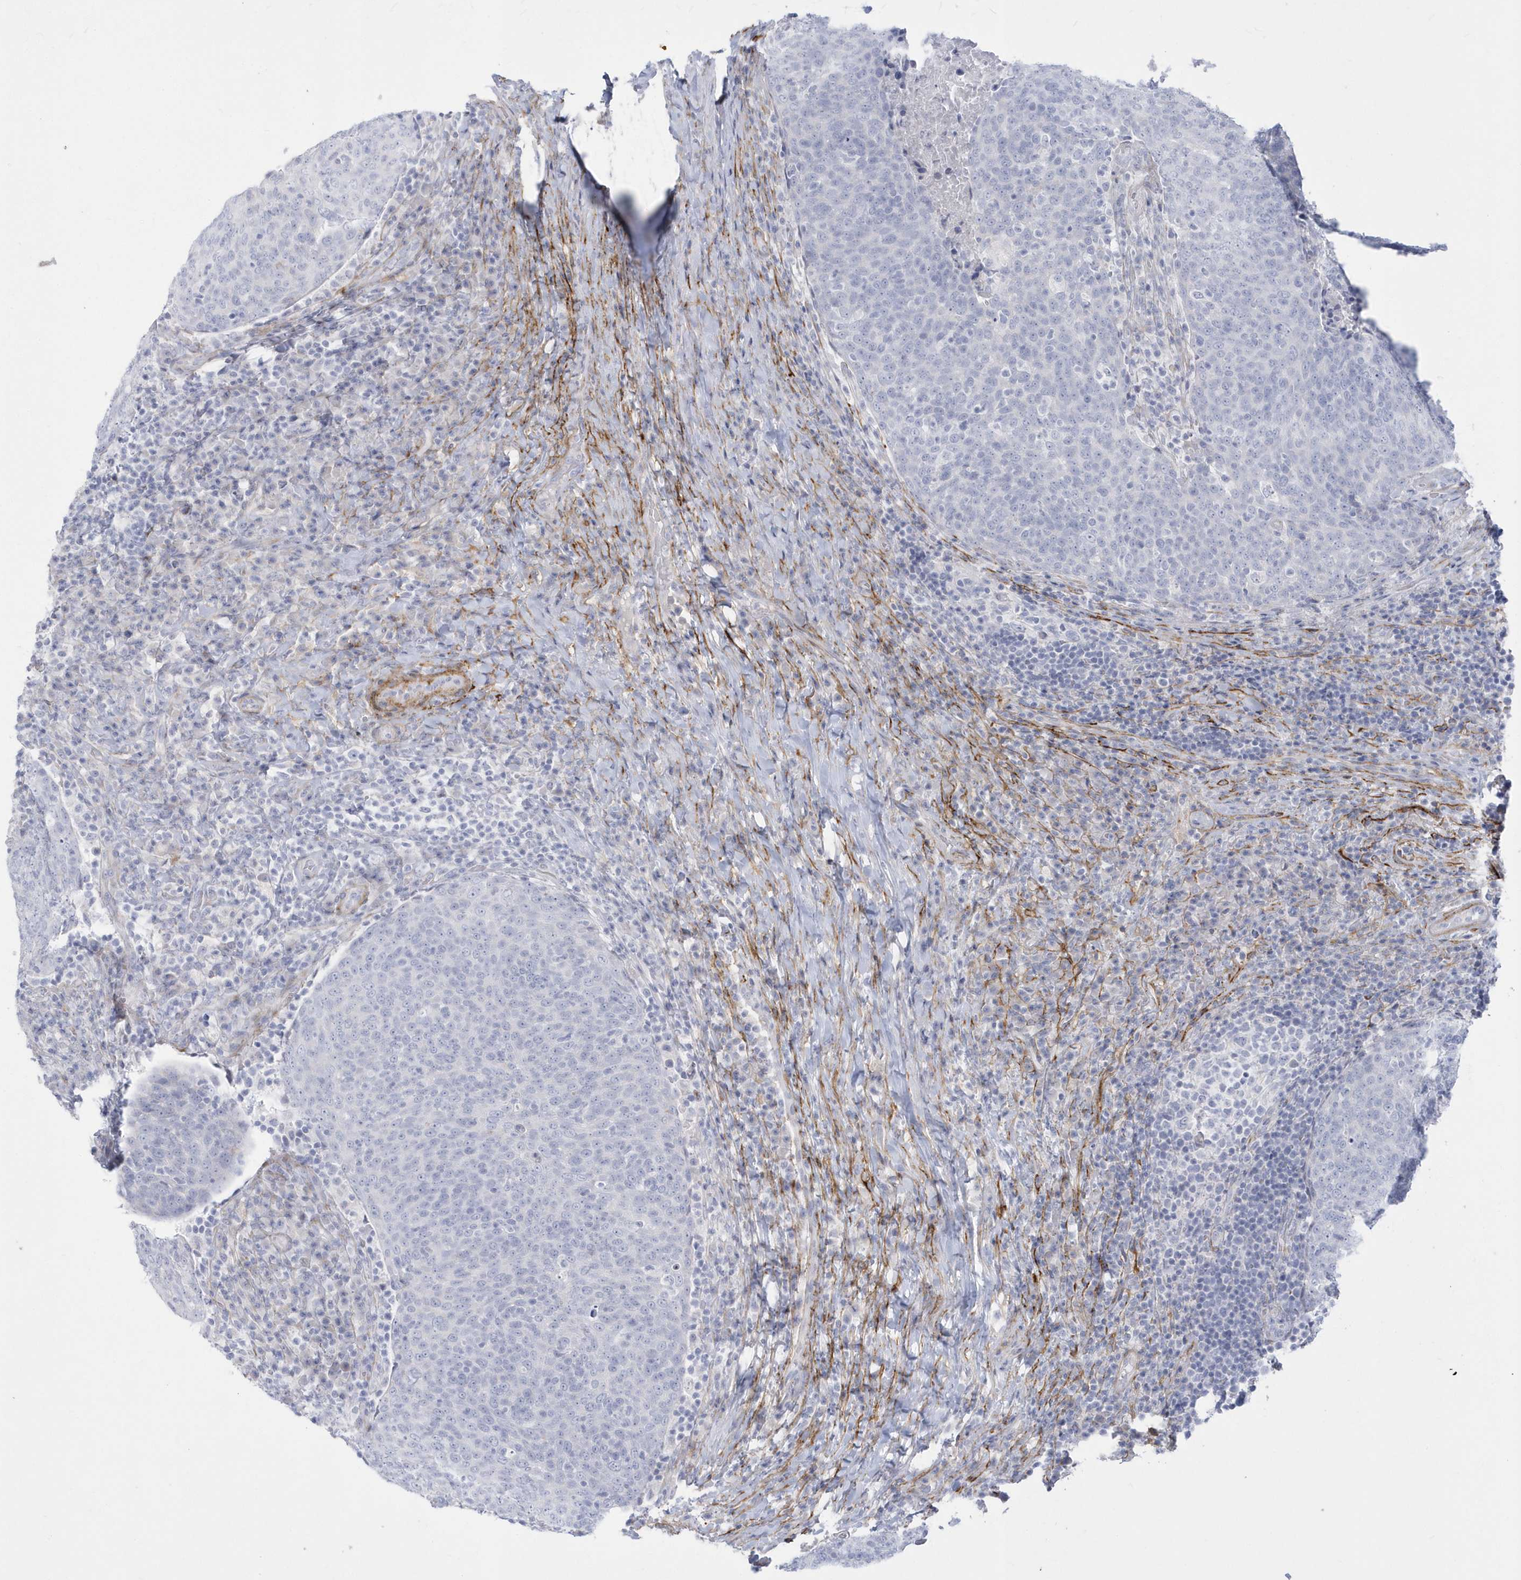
{"staining": {"intensity": "negative", "quantity": "none", "location": "none"}, "tissue": "head and neck cancer", "cell_type": "Tumor cells", "image_type": "cancer", "snomed": [{"axis": "morphology", "description": "Squamous cell carcinoma, NOS"}, {"axis": "morphology", "description": "Squamous cell carcinoma, metastatic, NOS"}, {"axis": "topography", "description": "Lymph node"}, {"axis": "topography", "description": "Head-Neck"}], "caption": "Tumor cells show no significant protein expression in head and neck cancer (metastatic squamous cell carcinoma).", "gene": "WDR27", "patient": {"sex": "male", "age": 62}}